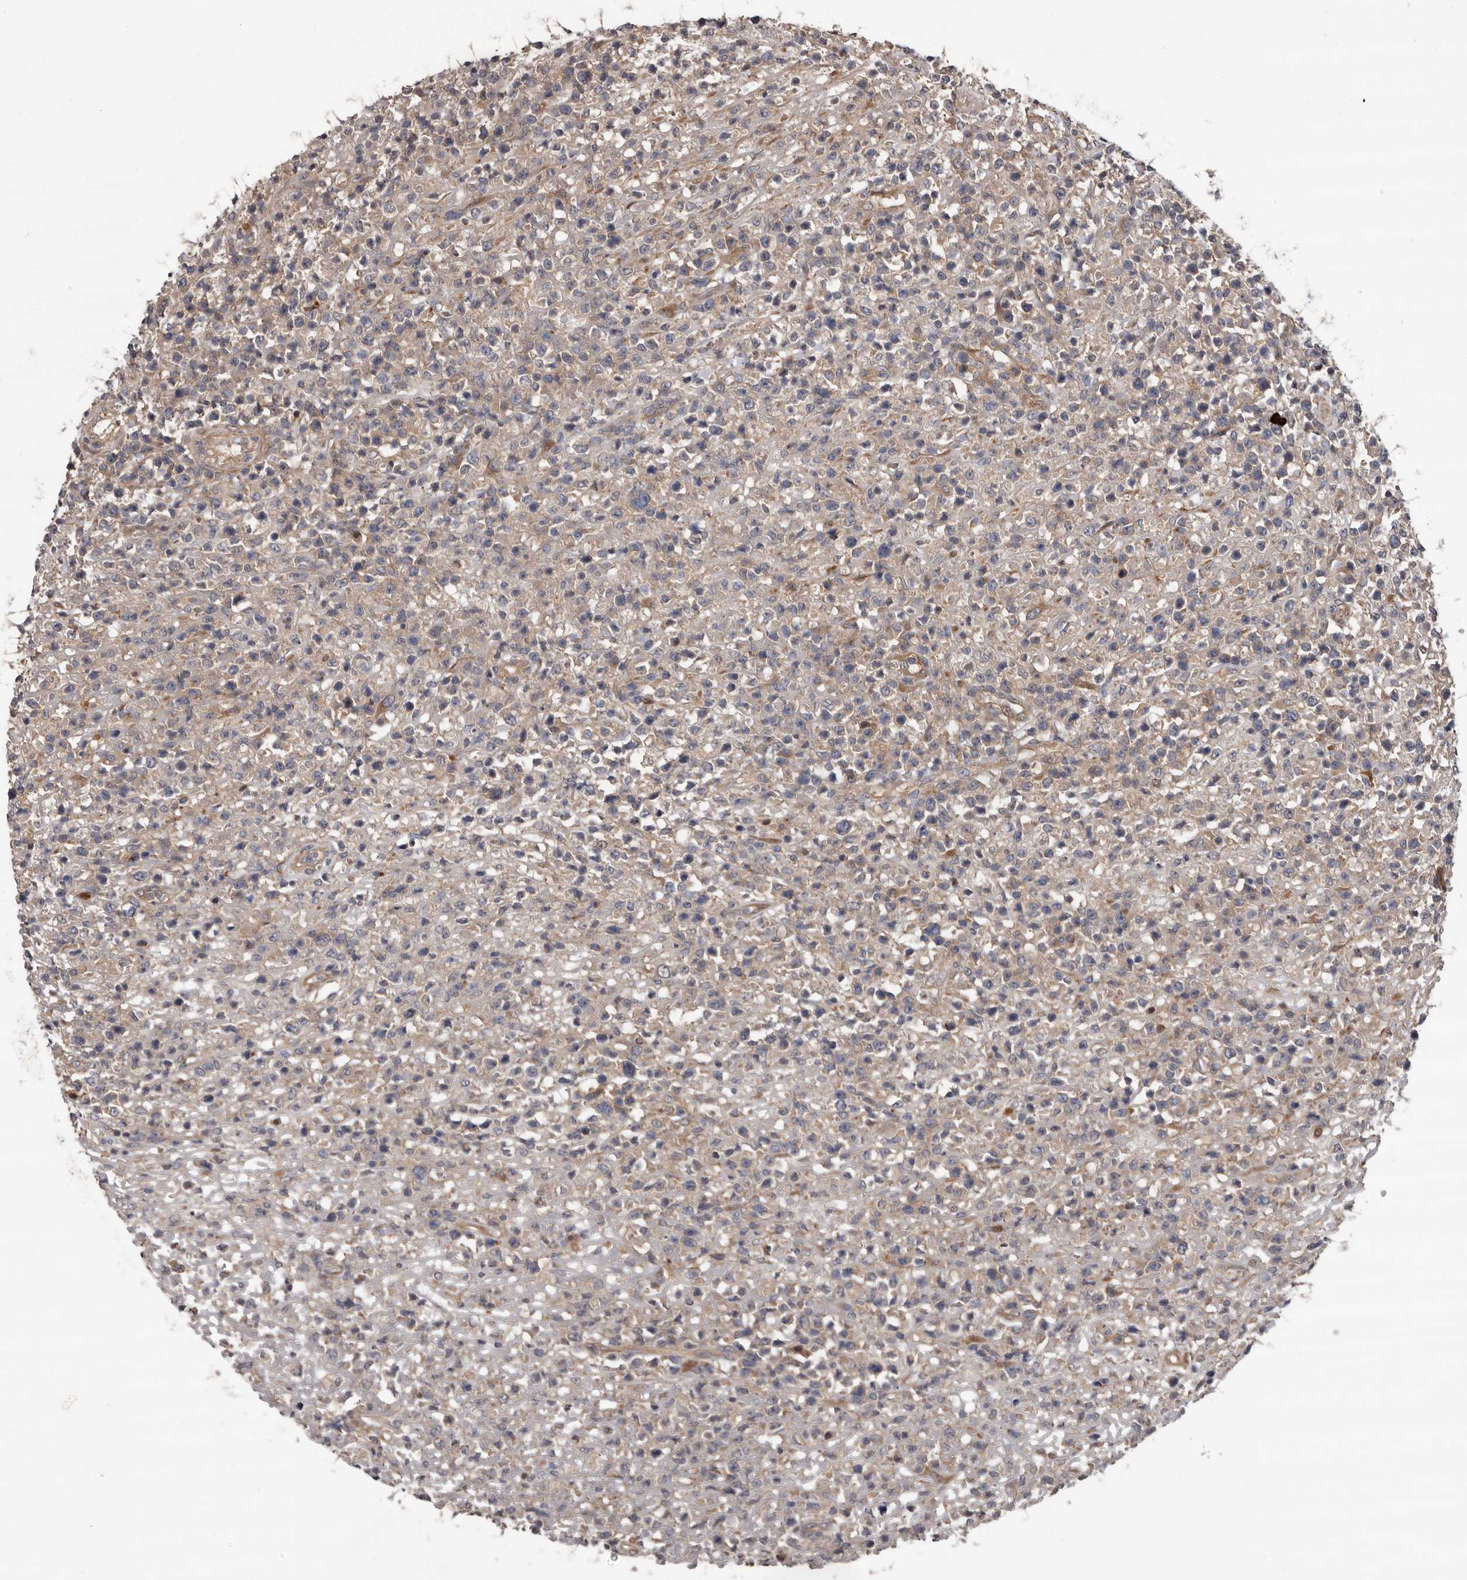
{"staining": {"intensity": "weak", "quantity": "<25%", "location": "cytoplasmic/membranous"}, "tissue": "lymphoma", "cell_type": "Tumor cells", "image_type": "cancer", "snomed": [{"axis": "morphology", "description": "Malignant lymphoma, non-Hodgkin's type, High grade"}, {"axis": "topography", "description": "Colon"}], "caption": "DAB immunohistochemical staining of human high-grade malignant lymphoma, non-Hodgkin's type reveals no significant staining in tumor cells.", "gene": "PRKD1", "patient": {"sex": "female", "age": 53}}